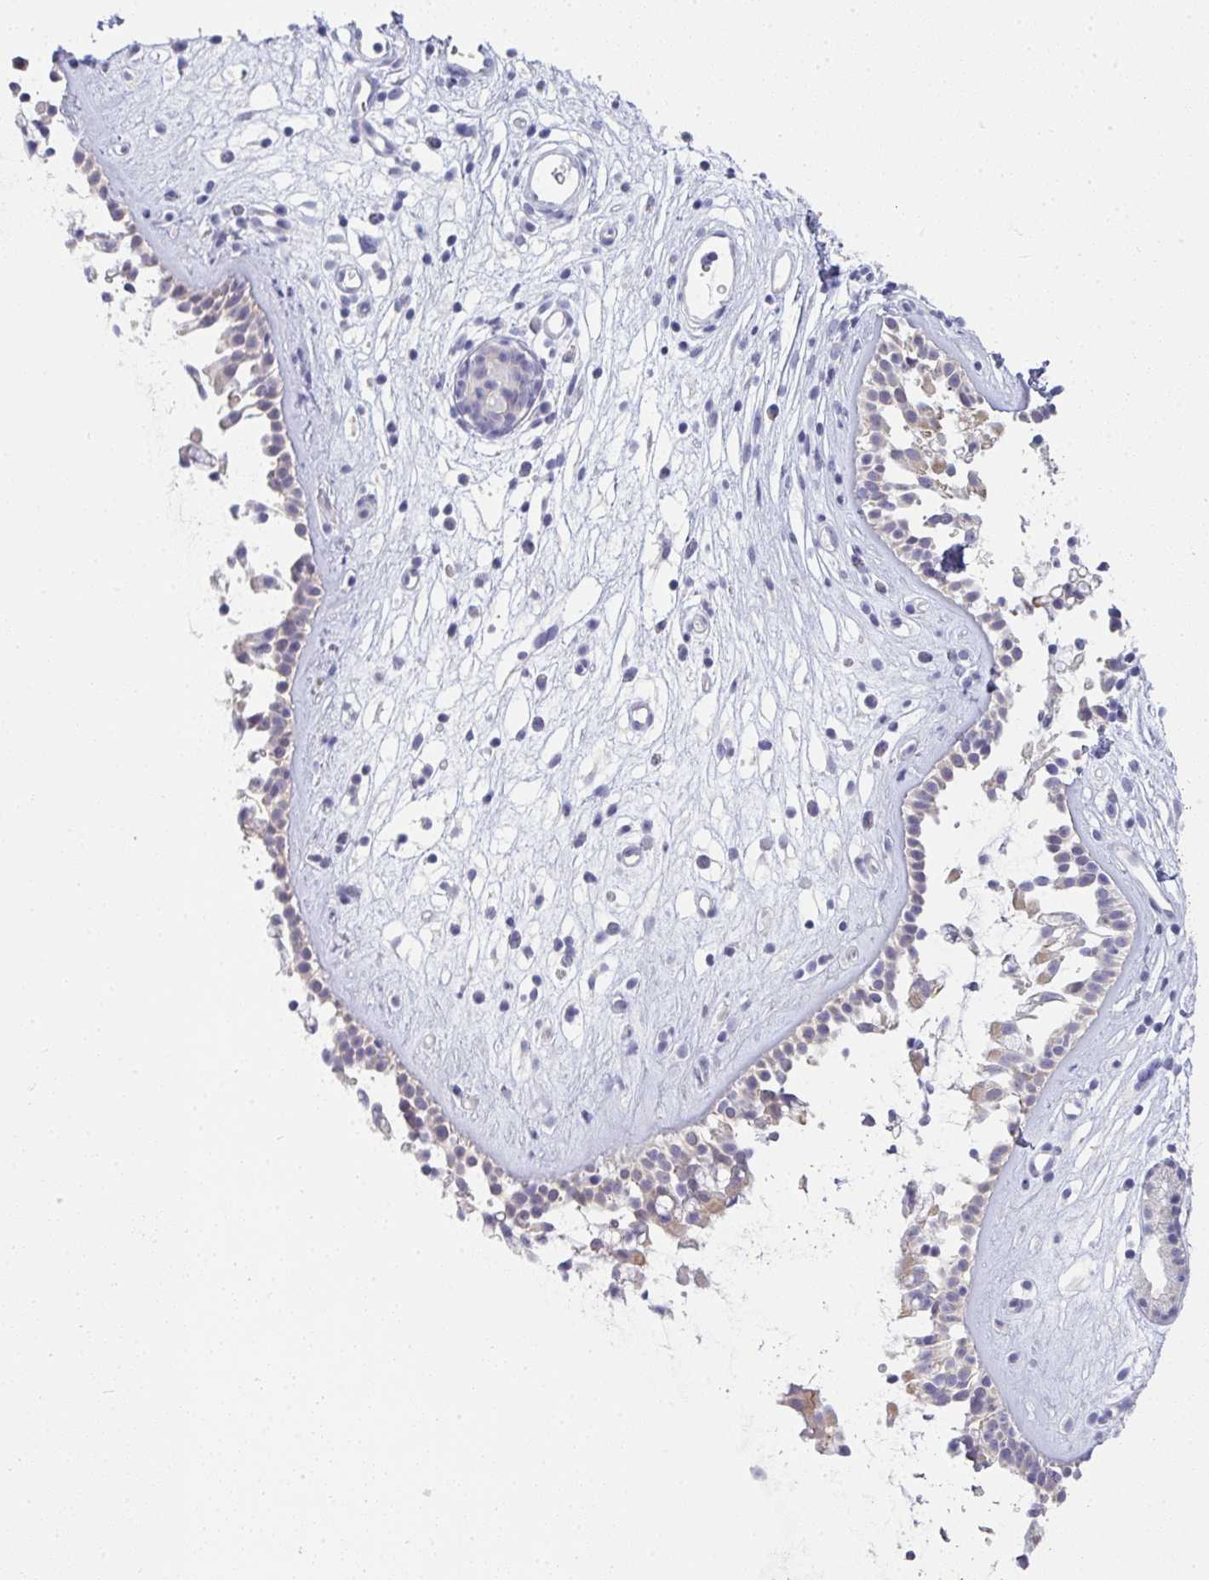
{"staining": {"intensity": "negative", "quantity": "none", "location": "none"}, "tissue": "nasopharynx", "cell_type": "Respiratory epithelial cells", "image_type": "normal", "snomed": [{"axis": "morphology", "description": "Normal tissue, NOS"}, {"axis": "topography", "description": "Nasopharynx"}], "caption": "Immunohistochemistry (IHC) of benign nasopharynx exhibits no positivity in respiratory epithelial cells.", "gene": "GSDMB", "patient": {"sex": "male", "age": 32}}